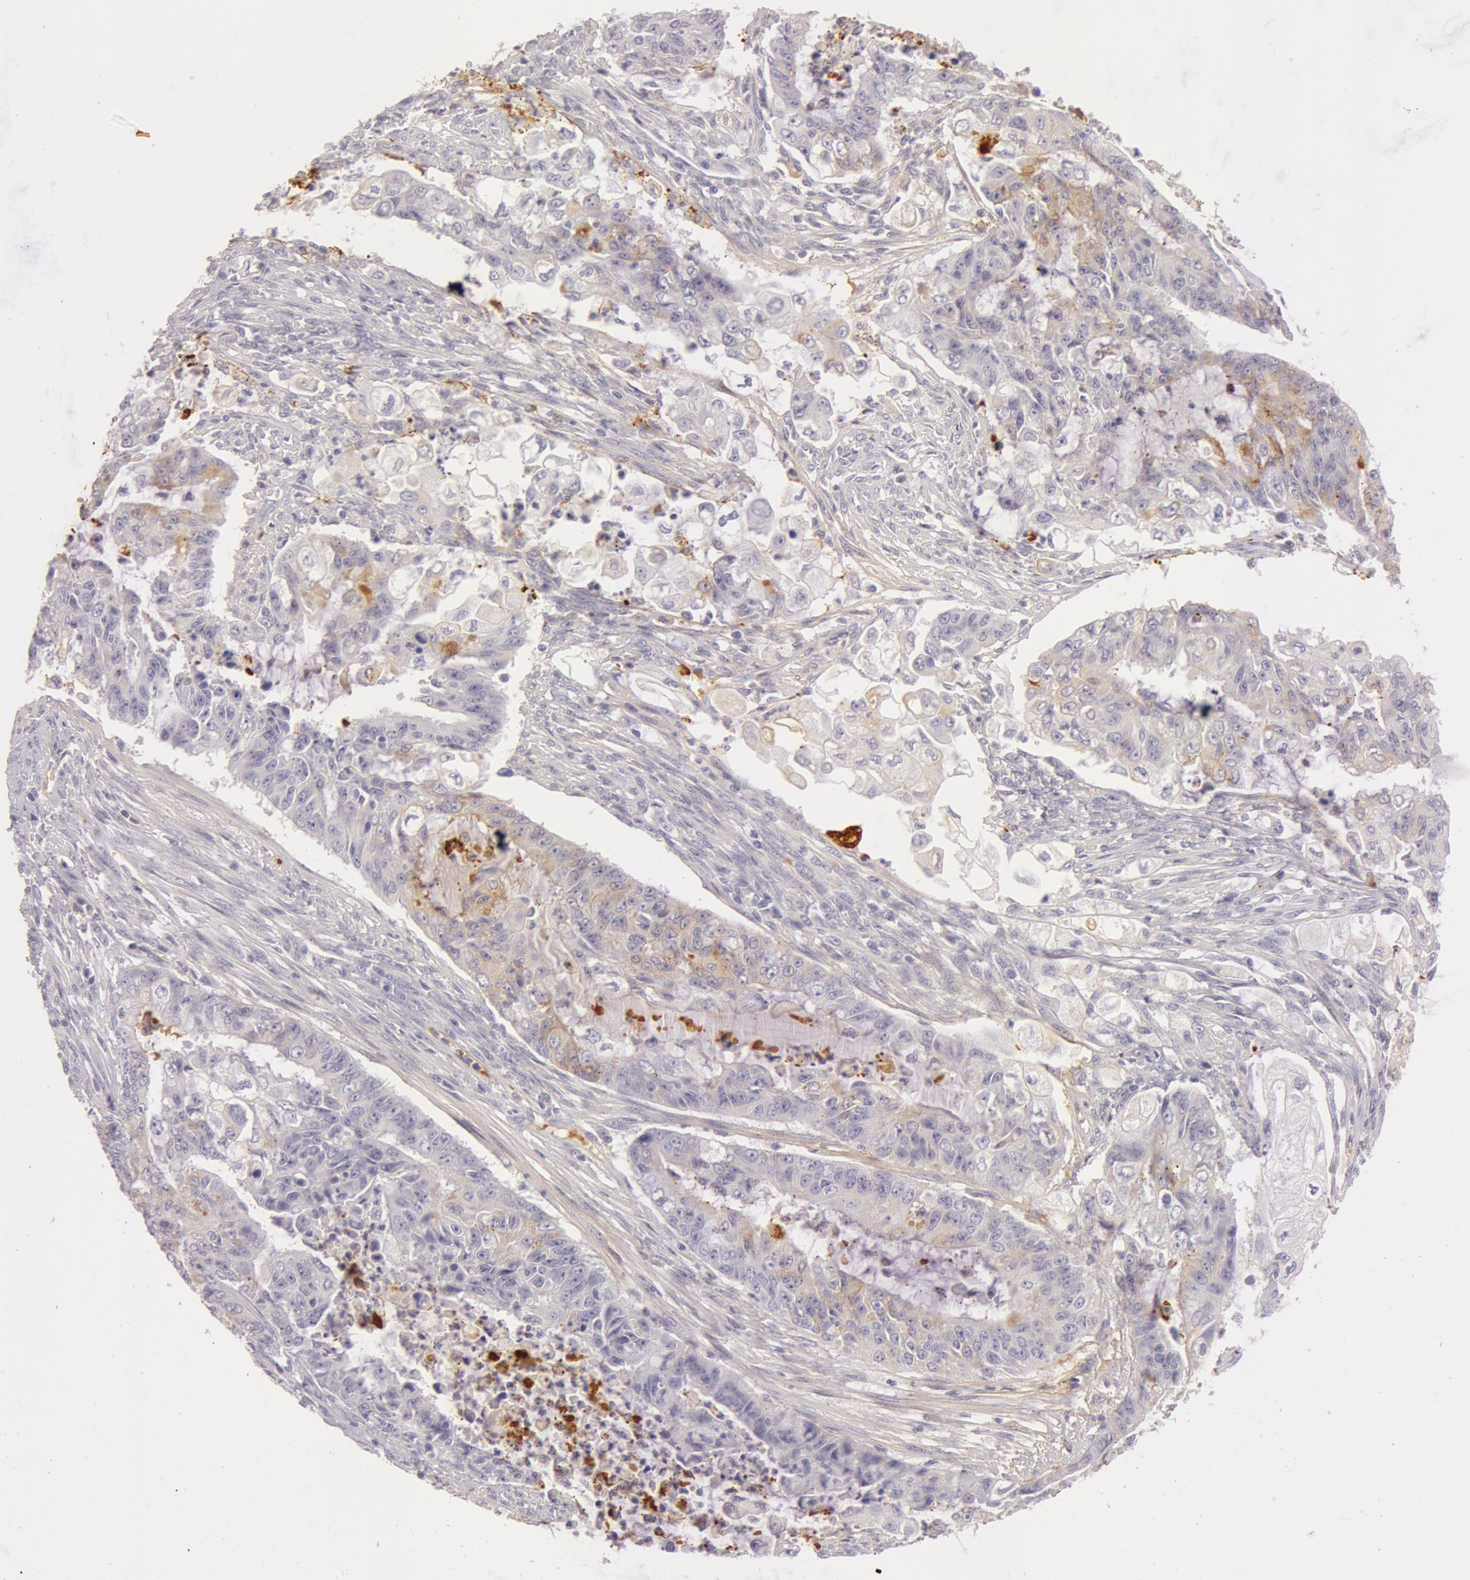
{"staining": {"intensity": "moderate", "quantity": "25%-75%", "location": "cytoplasmic/membranous"}, "tissue": "endometrial cancer", "cell_type": "Tumor cells", "image_type": "cancer", "snomed": [{"axis": "morphology", "description": "Adenocarcinoma, NOS"}, {"axis": "topography", "description": "Endometrium"}], "caption": "This histopathology image reveals immunohistochemistry staining of endometrial adenocarcinoma, with medium moderate cytoplasmic/membranous staining in approximately 25%-75% of tumor cells.", "gene": "C4BPA", "patient": {"sex": "female", "age": 75}}